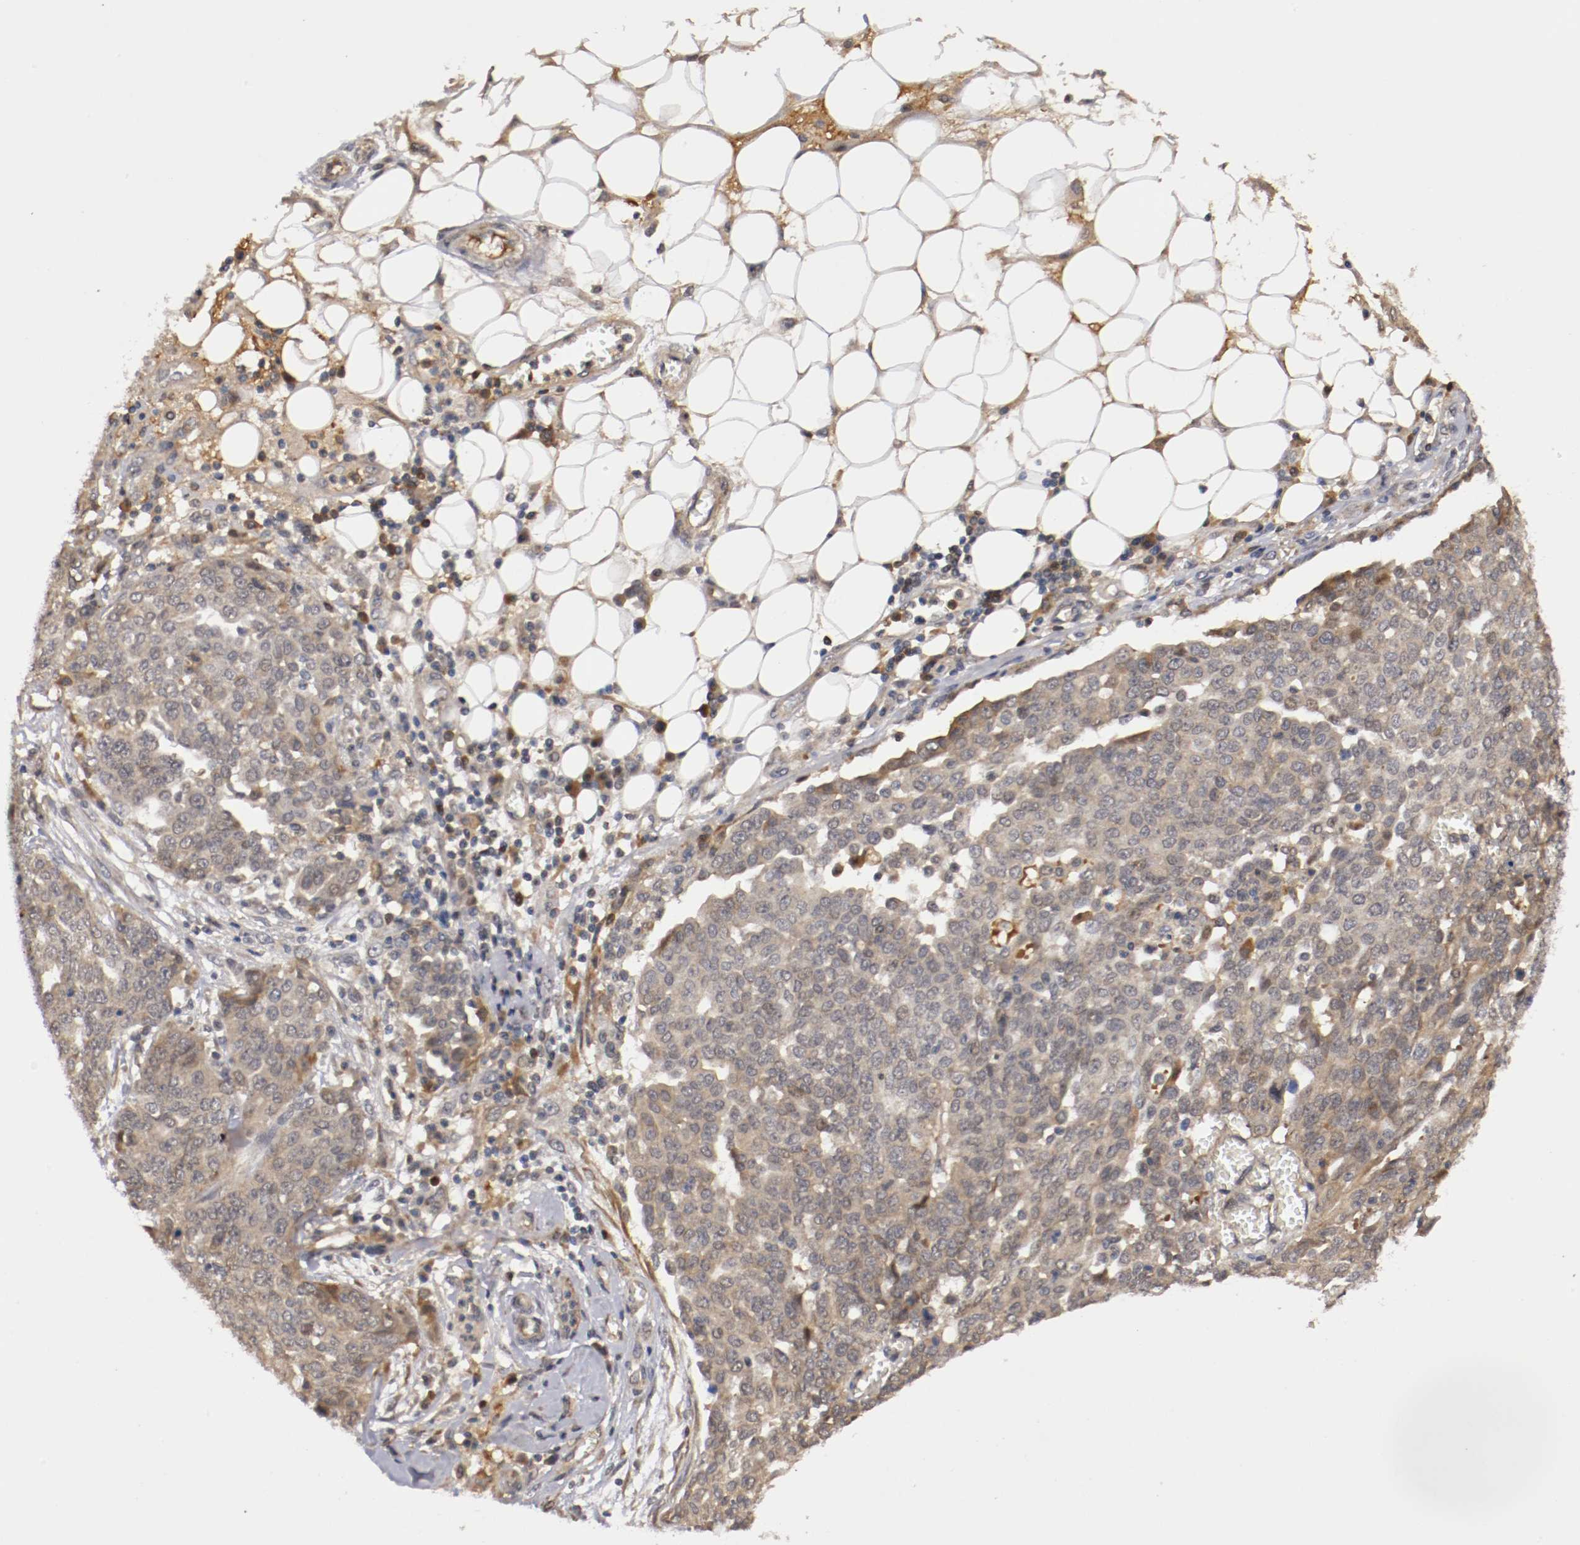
{"staining": {"intensity": "weak", "quantity": "25%-75%", "location": "cytoplasmic/membranous"}, "tissue": "ovarian cancer", "cell_type": "Tumor cells", "image_type": "cancer", "snomed": [{"axis": "morphology", "description": "Cystadenocarcinoma, serous, NOS"}, {"axis": "topography", "description": "Soft tissue"}, {"axis": "topography", "description": "Ovary"}], "caption": "Immunohistochemistry (IHC) of ovarian cancer (serous cystadenocarcinoma) displays low levels of weak cytoplasmic/membranous staining in about 25%-75% of tumor cells.", "gene": "TNFRSF1B", "patient": {"sex": "female", "age": 57}}